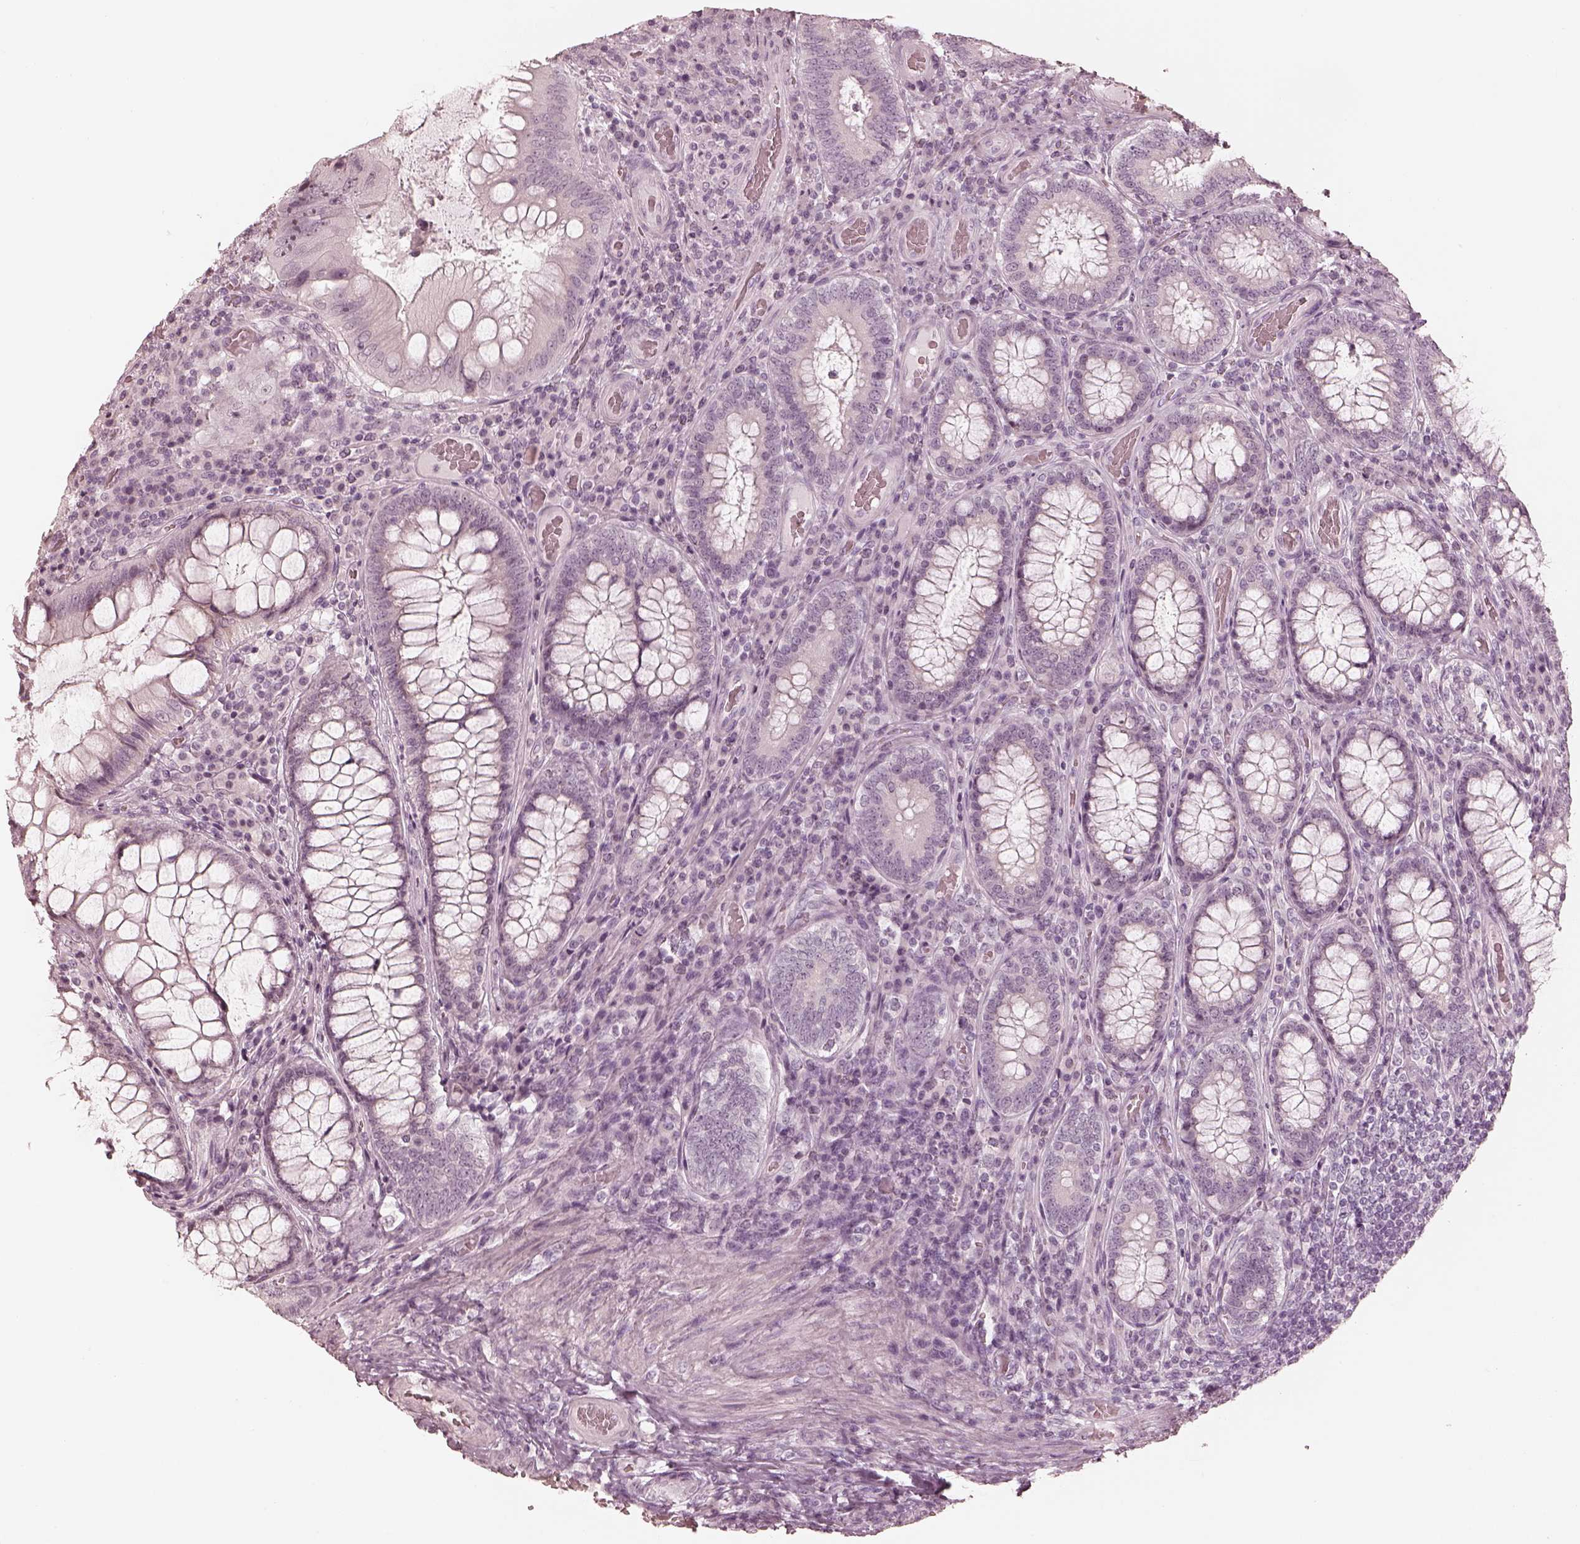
{"staining": {"intensity": "negative", "quantity": "none", "location": "none"}, "tissue": "colorectal cancer", "cell_type": "Tumor cells", "image_type": "cancer", "snomed": [{"axis": "morphology", "description": "Adenocarcinoma, NOS"}, {"axis": "topography", "description": "Colon"}], "caption": "A photomicrograph of human adenocarcinoma (colorectal) is negative for staining in tumor cells.", "gene": "CALR3", "patient": {"sex": "female", "age": 86}}